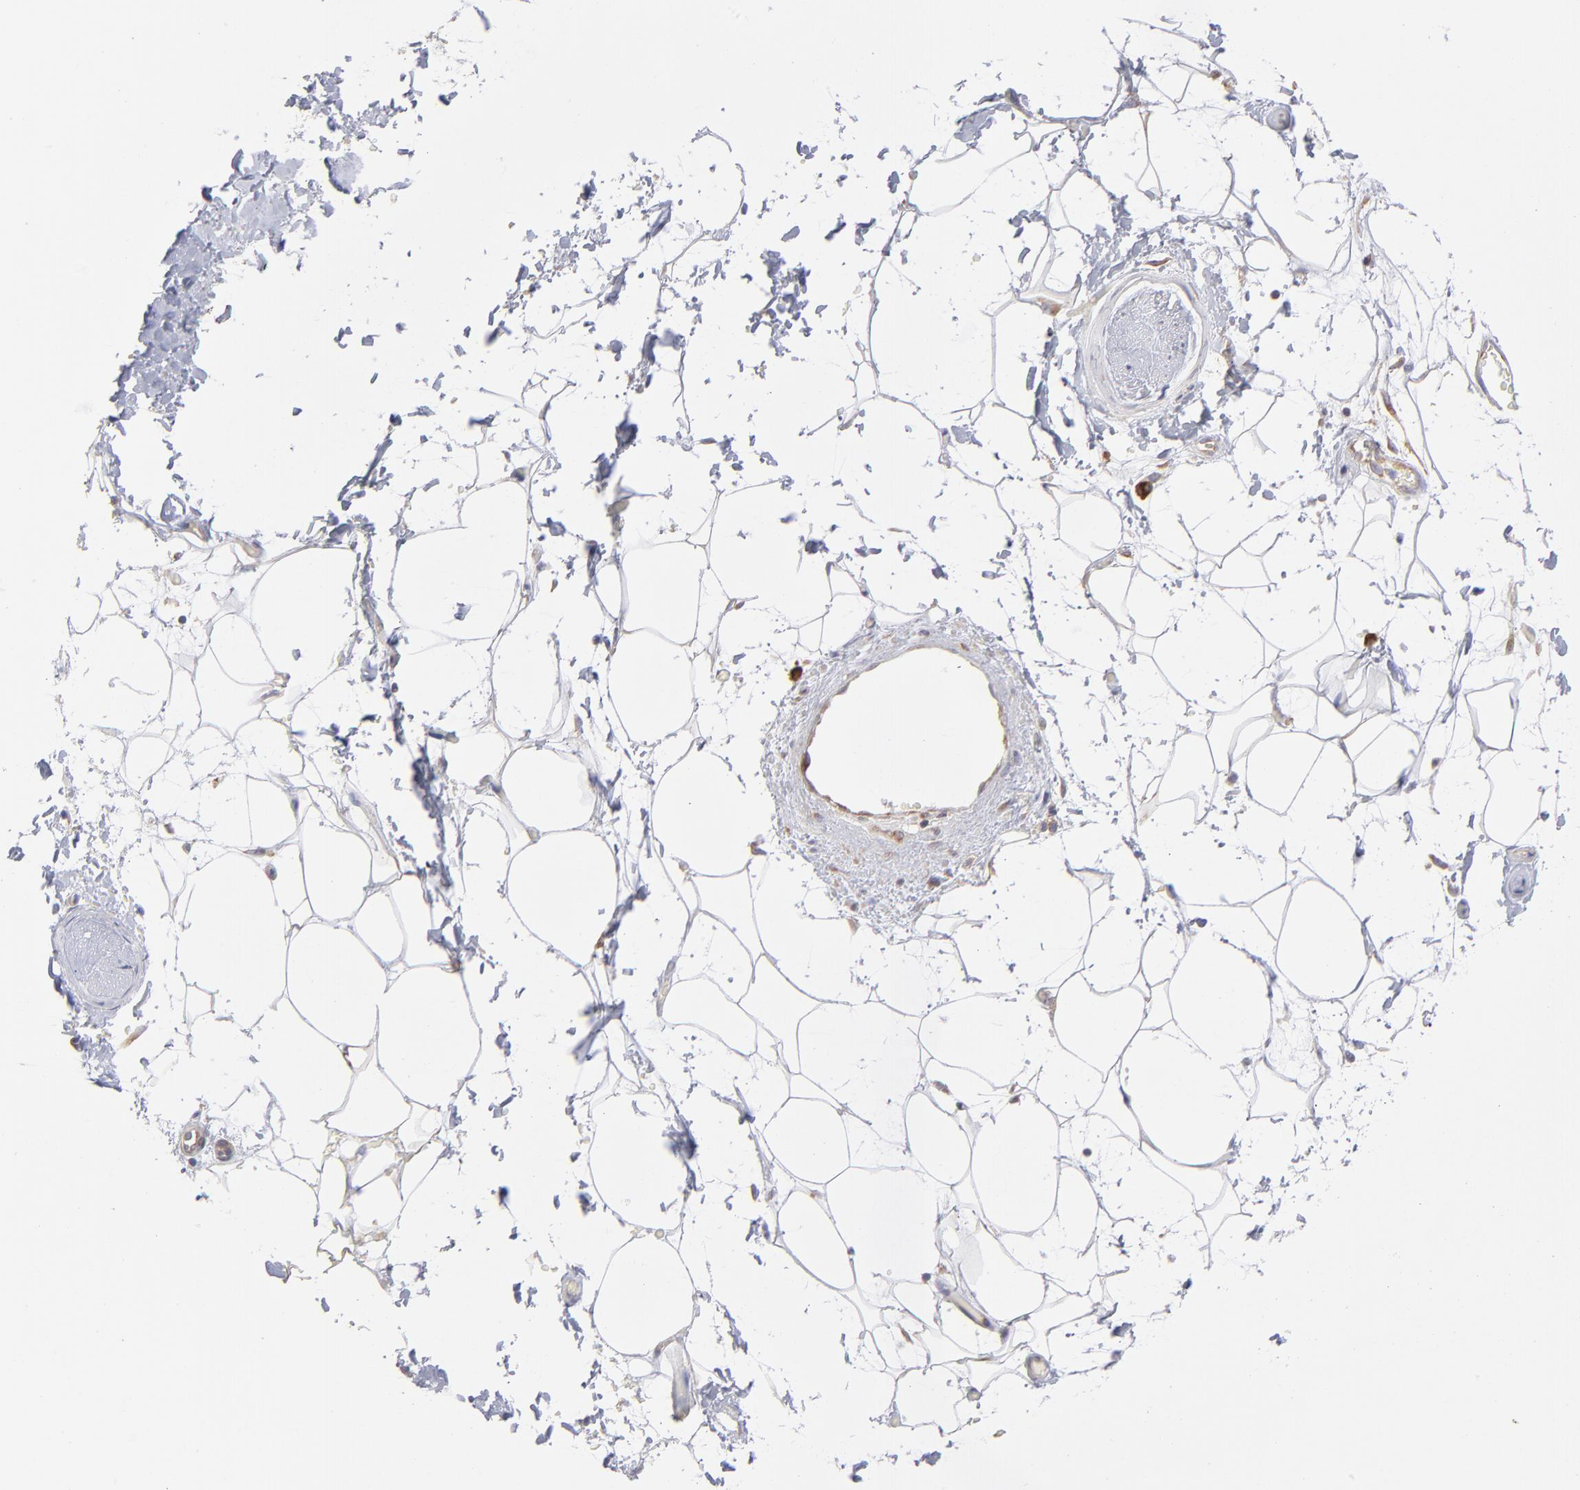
{"staining": {"intensity": "negative", "quantity": "none", "location": "none"}, "tissue": "adipose tissue", "cell_type": "Adipocytes", "image_type": "normal", "snomed": [{"axis": "morphology", "description": "Normal tissue, NOS"}, {"axis": "topography", "description": "Soft tissue"}], "caption": "This histopathology image is of benign adipose tissue stained with IHC to label a protein in brown with the nuclei are counter-stained blue. There is no staining in adipocytes.", "gene": "RPLP0", "patient": {"sex": "male", "age": 72}}